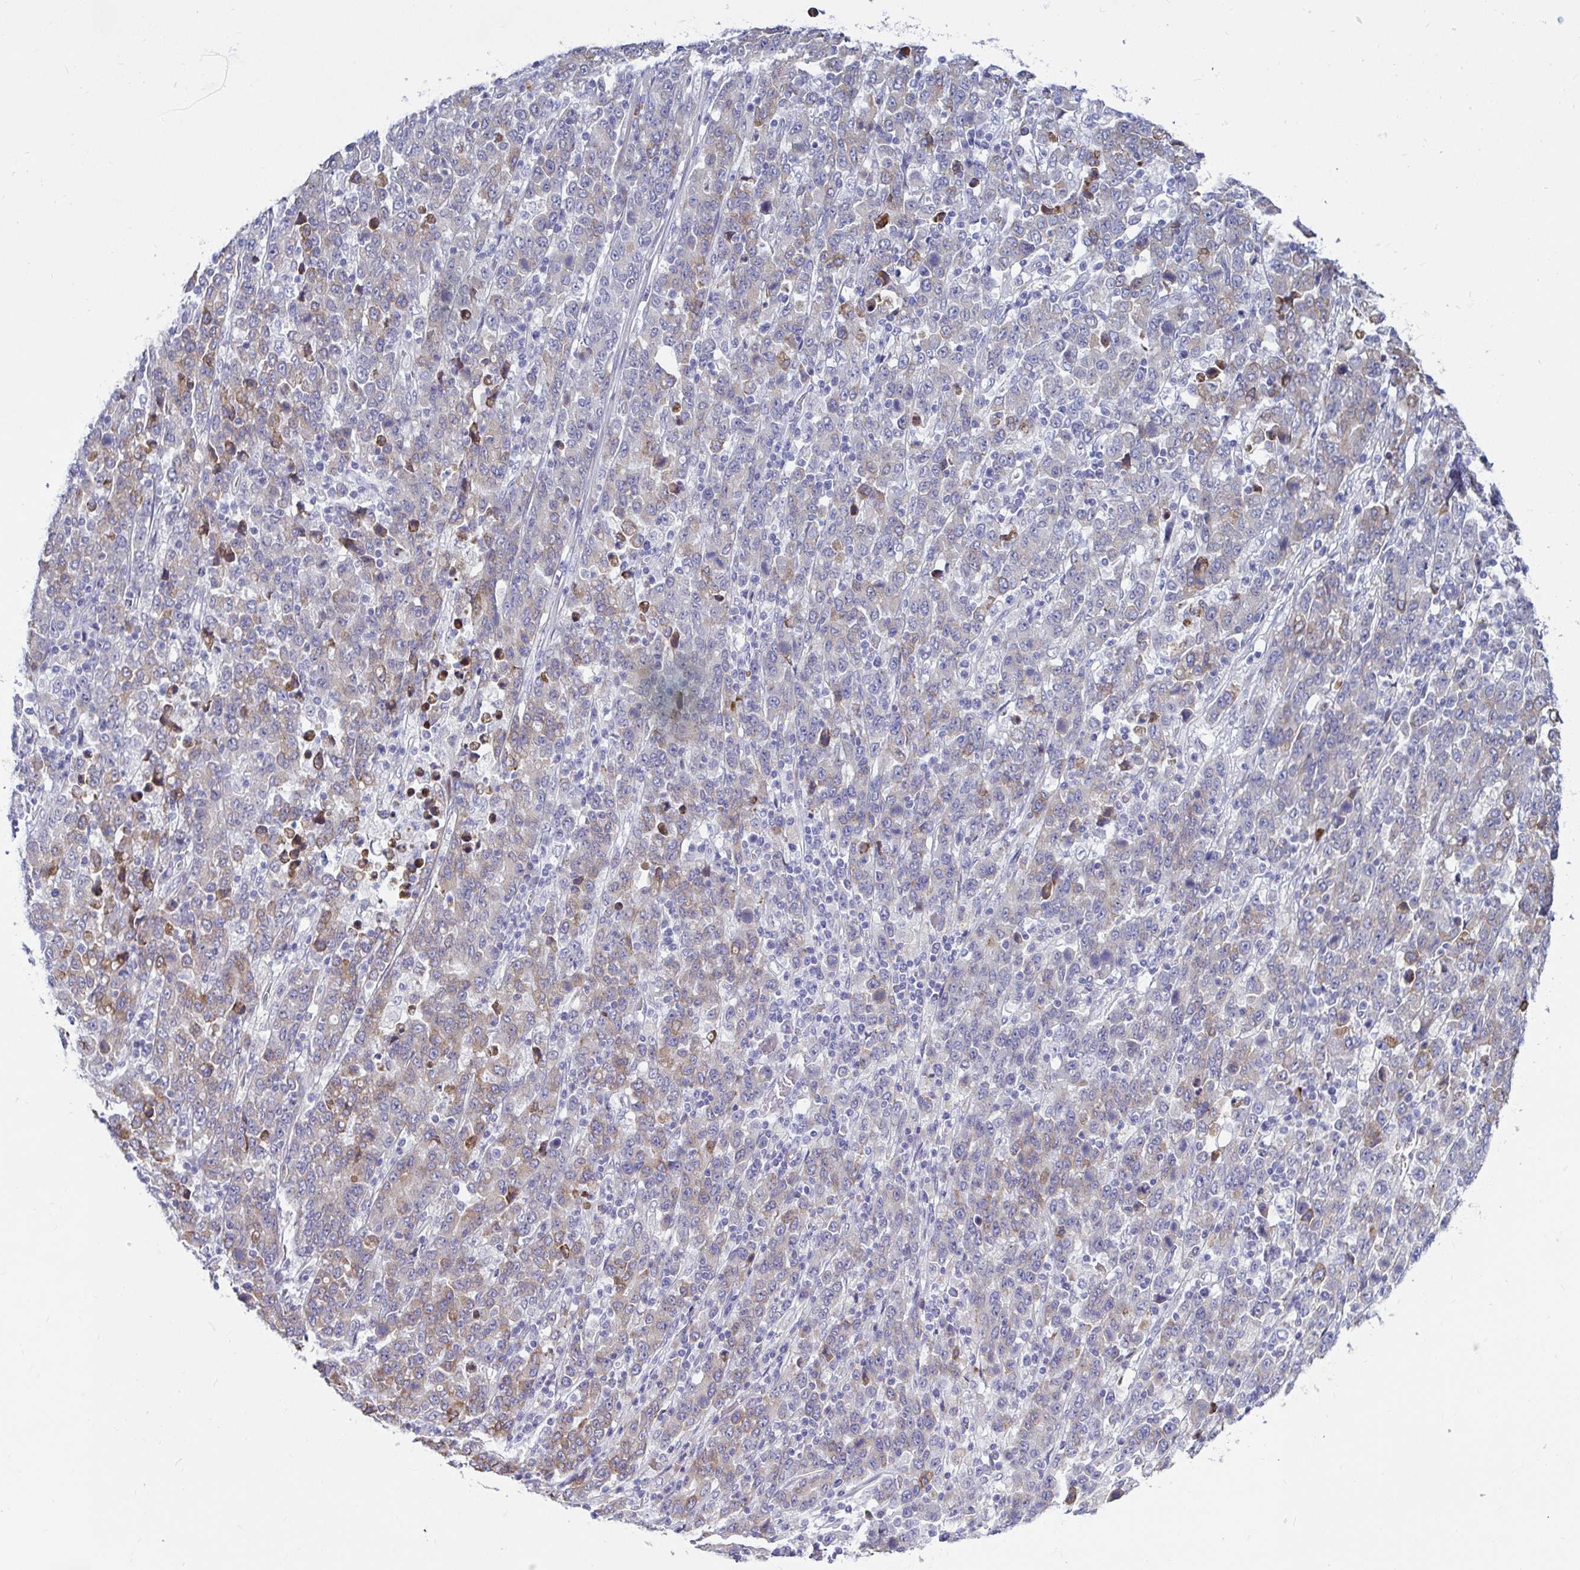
{"staining": {"intensity": "moderate", "quantity": "25%-75%", "location": "cytoplasmic/membranous"}, "tissue": "stomach cancer", "cell_type": "Tumor cells", "image_type": "cancer", "snomed": [{"axis": "morphology", "description": "Adenocarcinoma, NOS"}, {"axis": "topography", "description": "Stomach, upper"}], "caption": "Brown immunohistochemical staining in stomach cancer demonstrates moderate cytoplasmic/membranous positivity in approximately 25%-75% of tumor cells.", "gene": "TFPI2", "patient": {"sex": "male", "age": 69}}